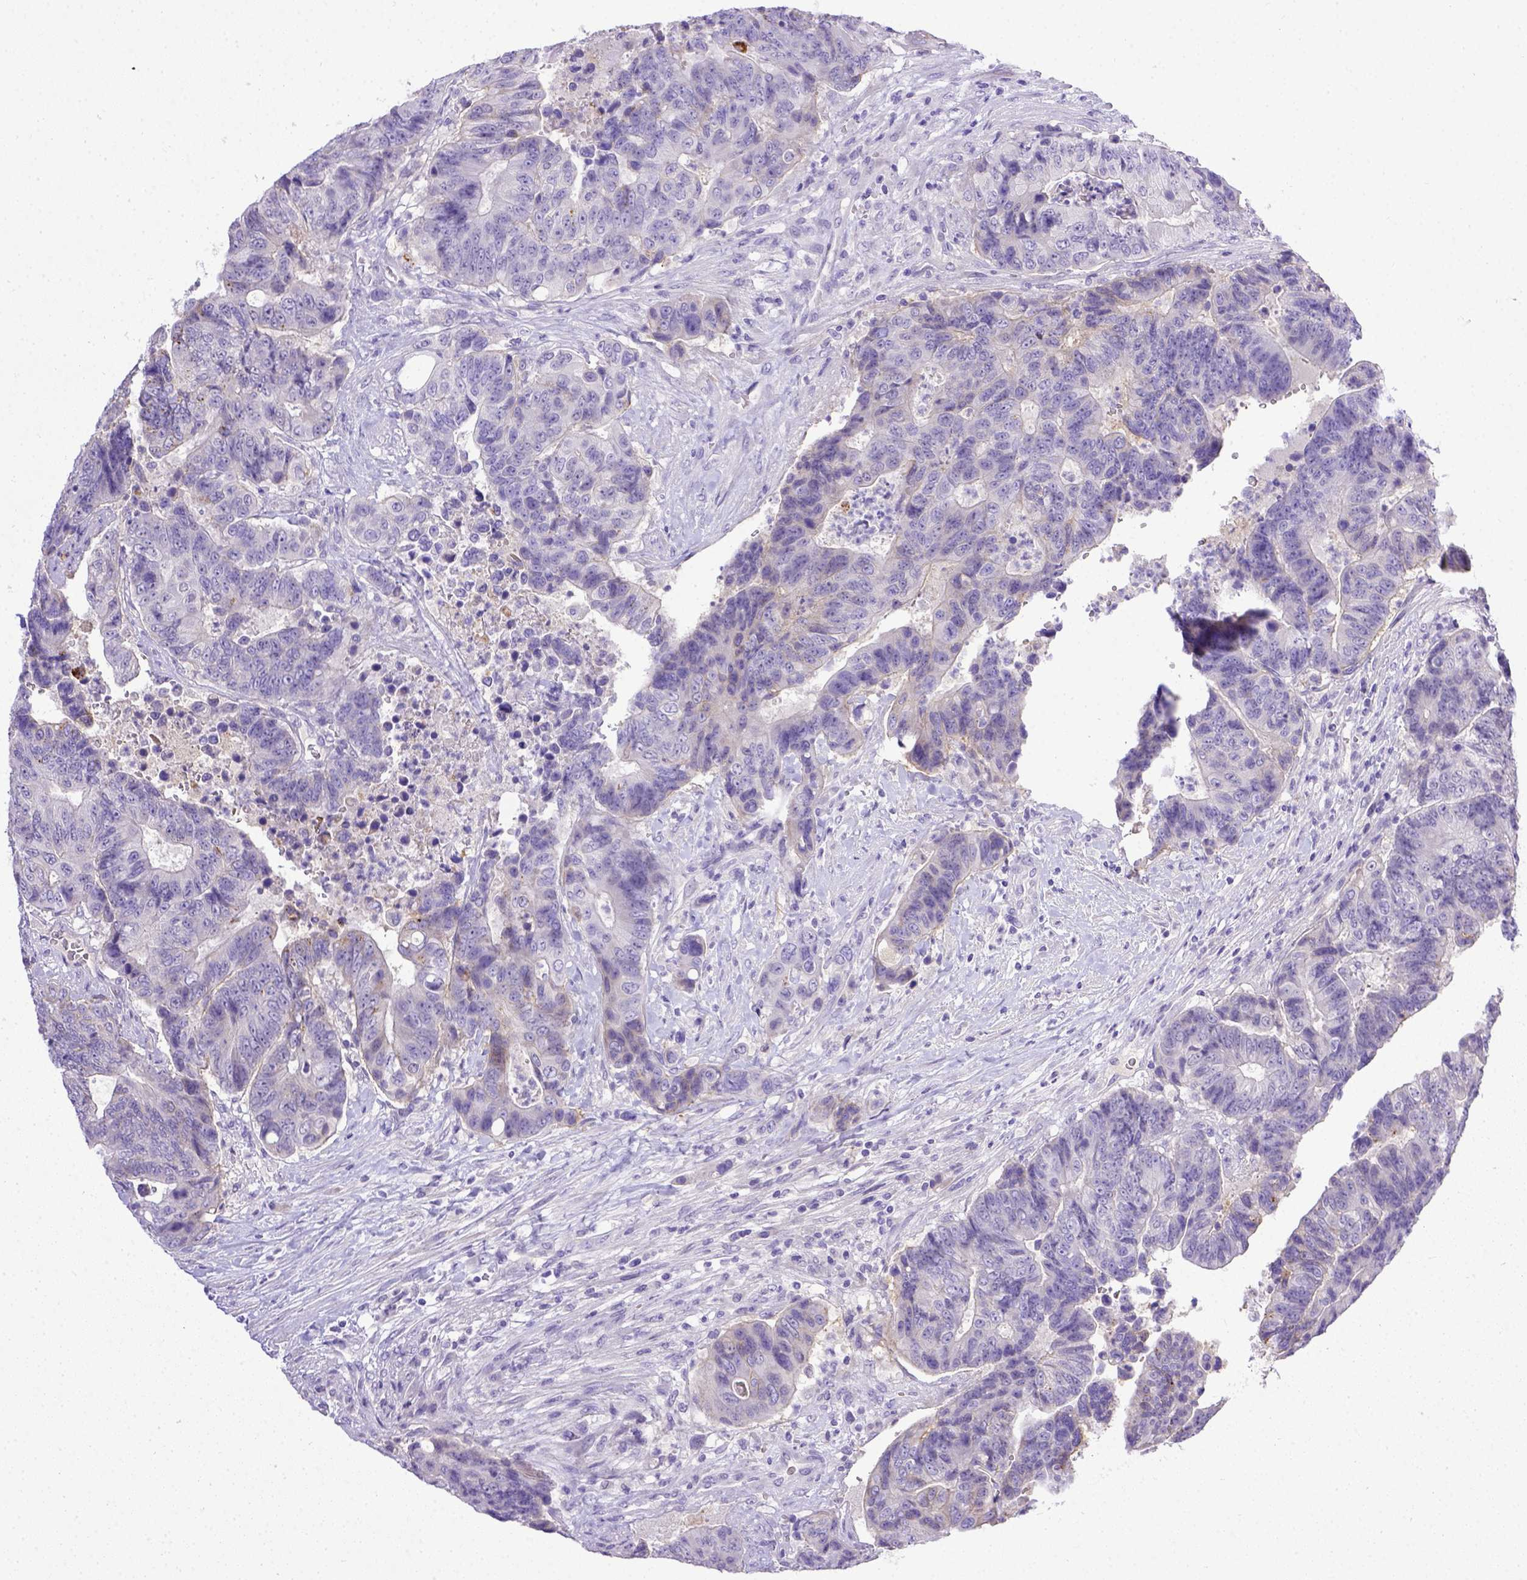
{"staining": {"intensity": "negative", "quantity": "none", "location": "none"}, "tissue": "colorectal cancer", "cell_type": "Tumor cells", "image_type": "cancer", "snomed": [{"axis": "morphology", "description": "Adenocarcinoma, NOS"}, {"axis": "topography", "description": "Colon"}], "caption": "A high-resolution photomicrograph shows IHC staining of adenocarcinoma (colorectal), which demonstrates no significant expression in tumor cells.", "gene": "BTN1A1", "patient": {"sex": "female", "age": 48}}